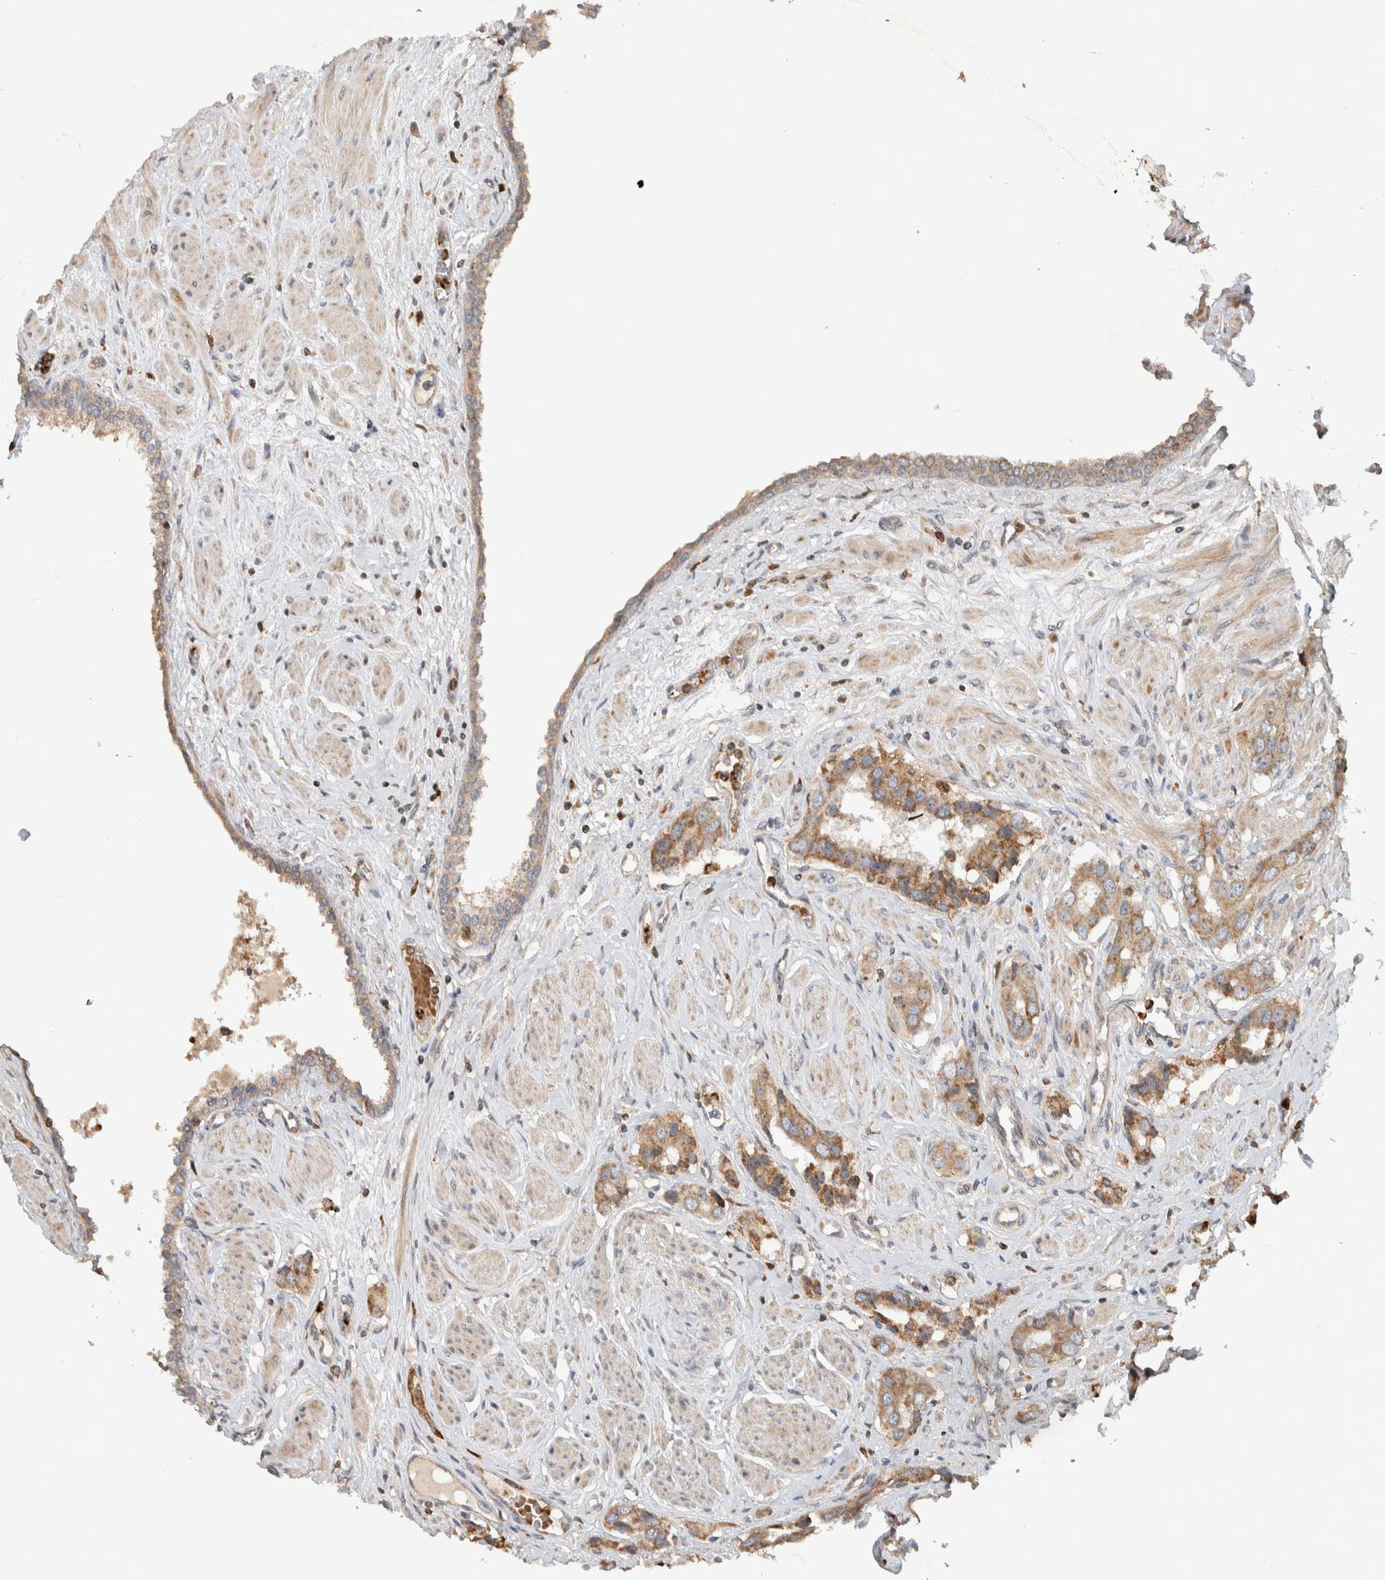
{"staining": {"intensity": "moderate", "quantity": ">75%", "location": "cytoplasmic/membranous"}, "tissue": "prostate cancer", "cell_type": "Tumor cells", "image_type": "cancer", "snomed": [{"axis": "morphology", "description": "Adenocarcinoma, High grade"}, {"axis": "topography", "description": "Prostate"}], "caption": "Prostate cancer (high-grade adenocarcinoma) stained for a protein (brown) reveals moderate cytoplasmic/membranous positive positivity in approximately >75% of tumor cells.", "gene": "VPS53", "patient": {"sex": "male", "age": 52}}